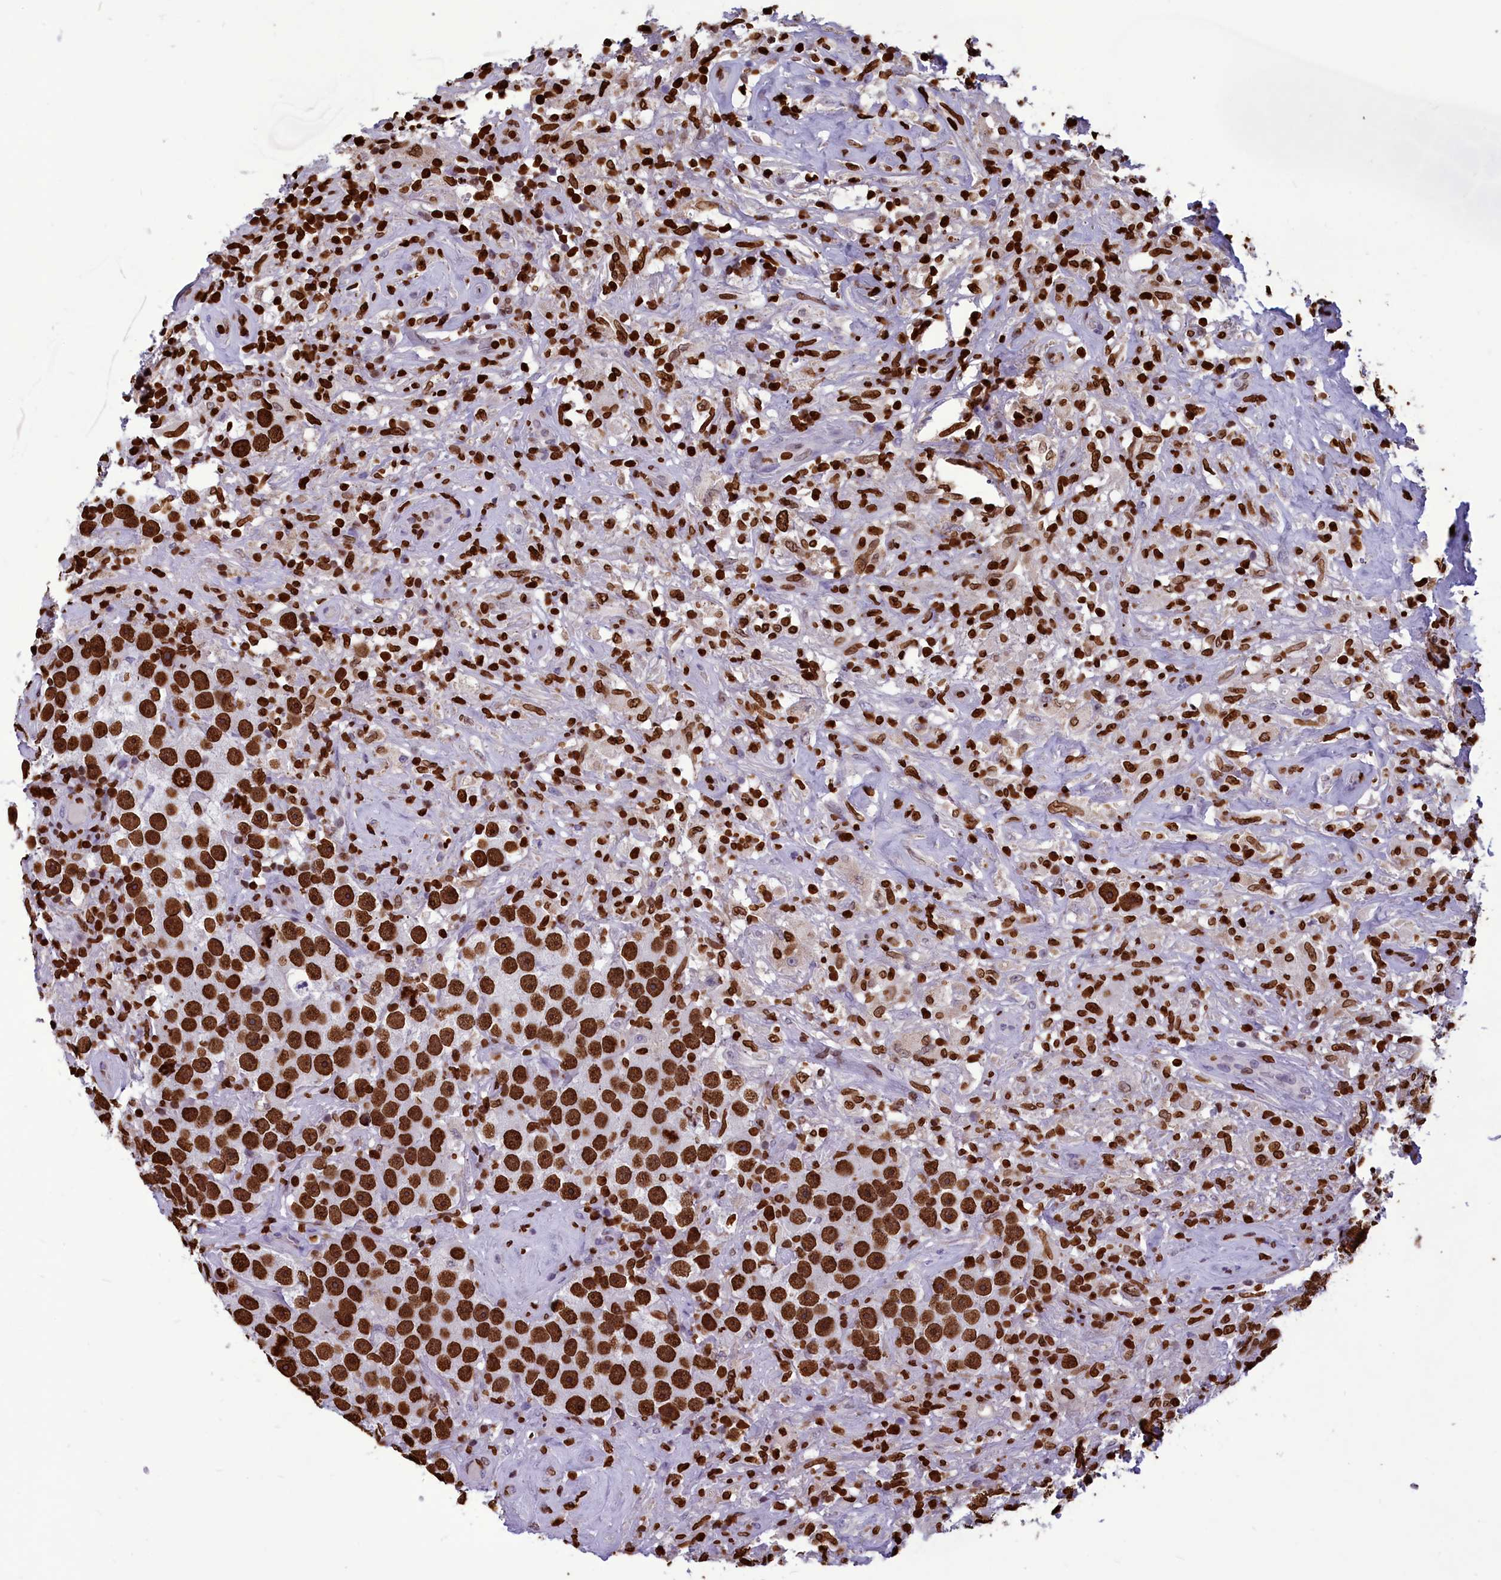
{"staining": {"intensity": "strong", "quantity": ">75%", "location": "nuclear"}, "tissue": "testis cancer", "cell_type": "Tumor cells", "image_type": "cancer", "snomed": [{"axis": "morphology", "description": "Seminoma, NOS"}, {"axis": "topography", "description": "Testis"}], "caption": "The image reveals a brown stain indicating the presence of a protein in the nuclear of tumor cells in seminoma (testis).", "gene": "AKAP17A", "patient": {"sex": "male", "age": 49}}